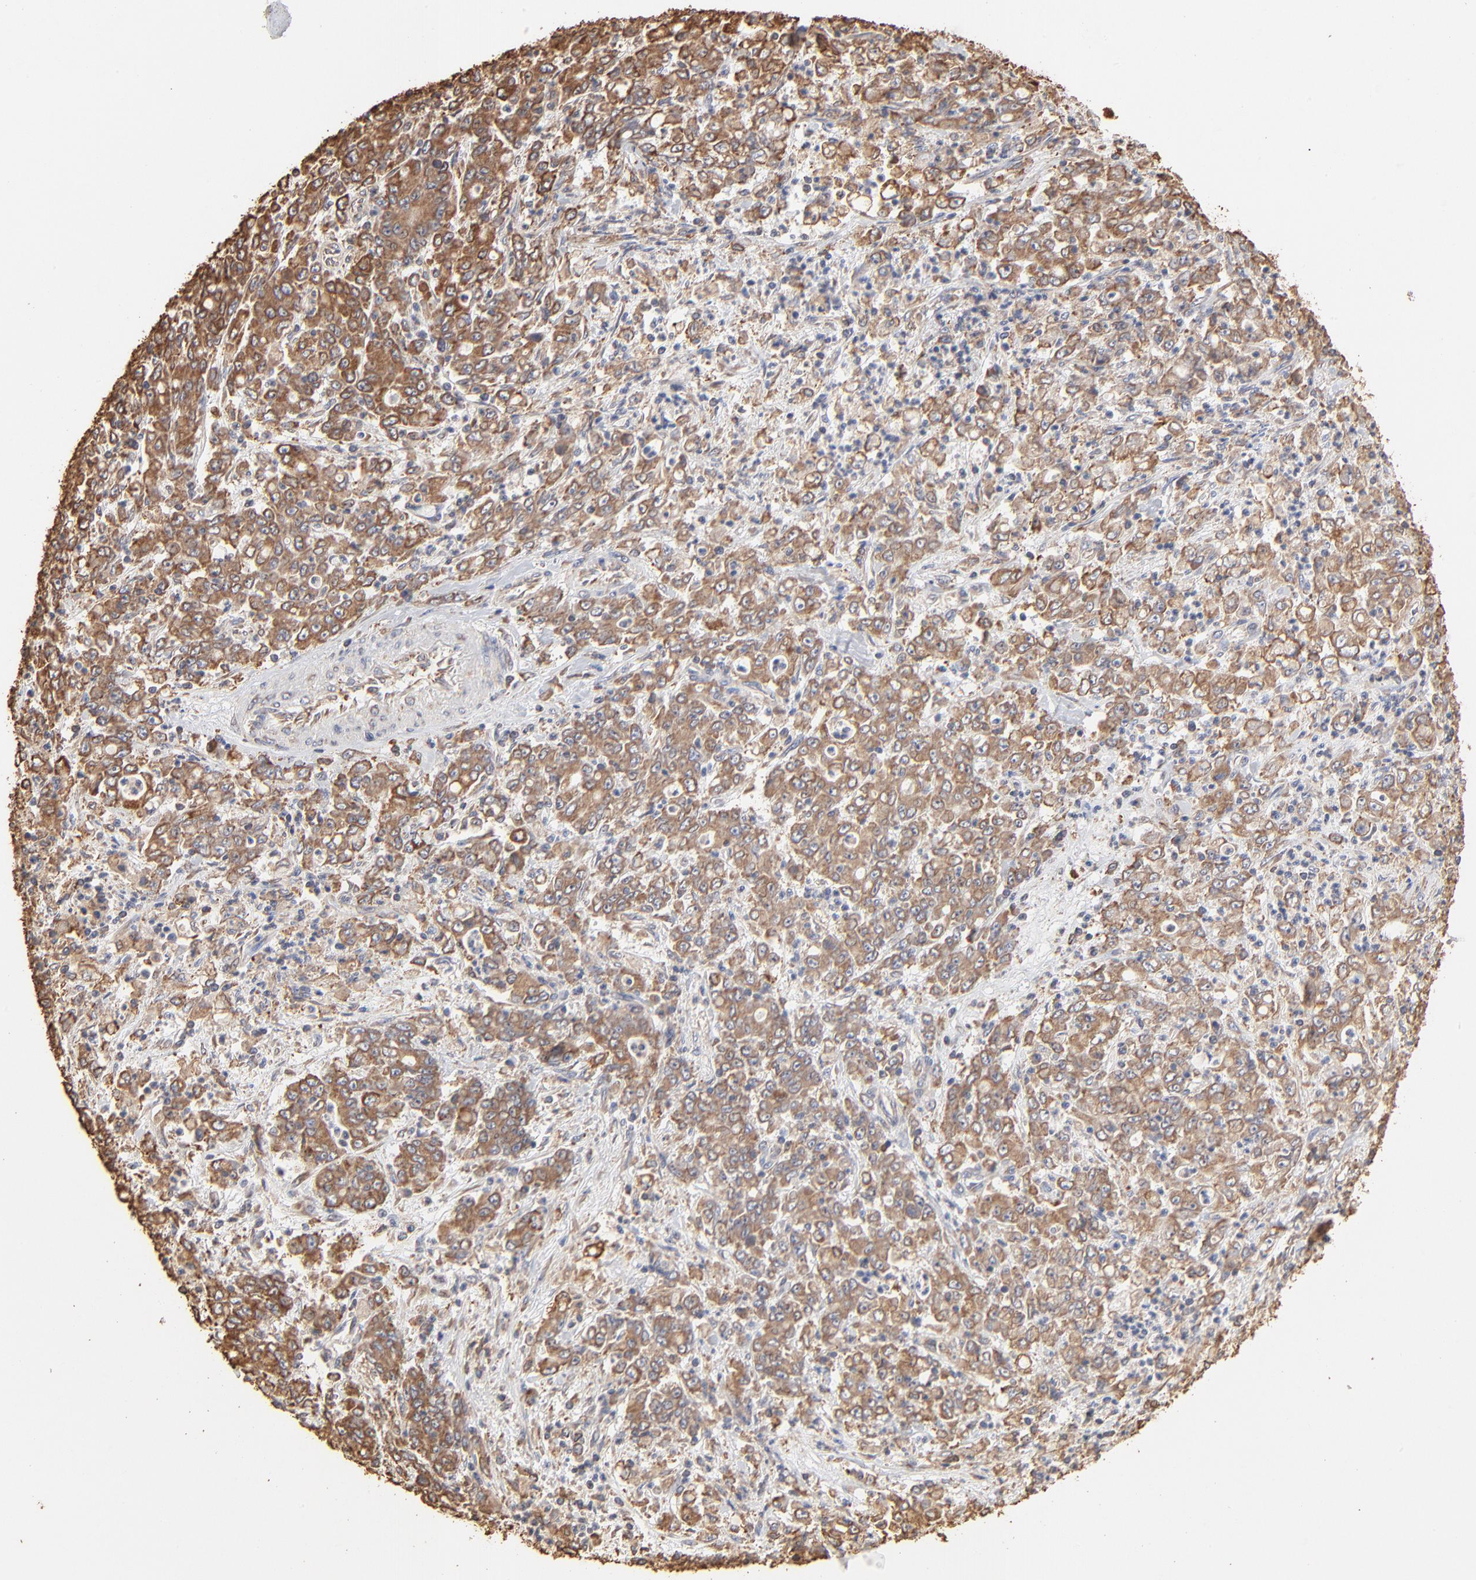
{"staining": {"intensity": "moderate", "quantity": ">75%", "location": "cytoplasmic/membranous"}, "tissue": "stomach cancer", "cell_type": "Tumor cells", "image_type": "cancer", "snomed": [{"axis": "morphology", "description": "Adenocarcinoma, NOS"}, {"axis": "topography", "description": "Stomach, lower"}], "caption": "A brown stain shows moderate cytoplasmic/membranous staining of a protein in stomach adenocarcinoma tumor cells.", "gene": "PDIA3", "patient": {"sex": "female", "age": 71}}